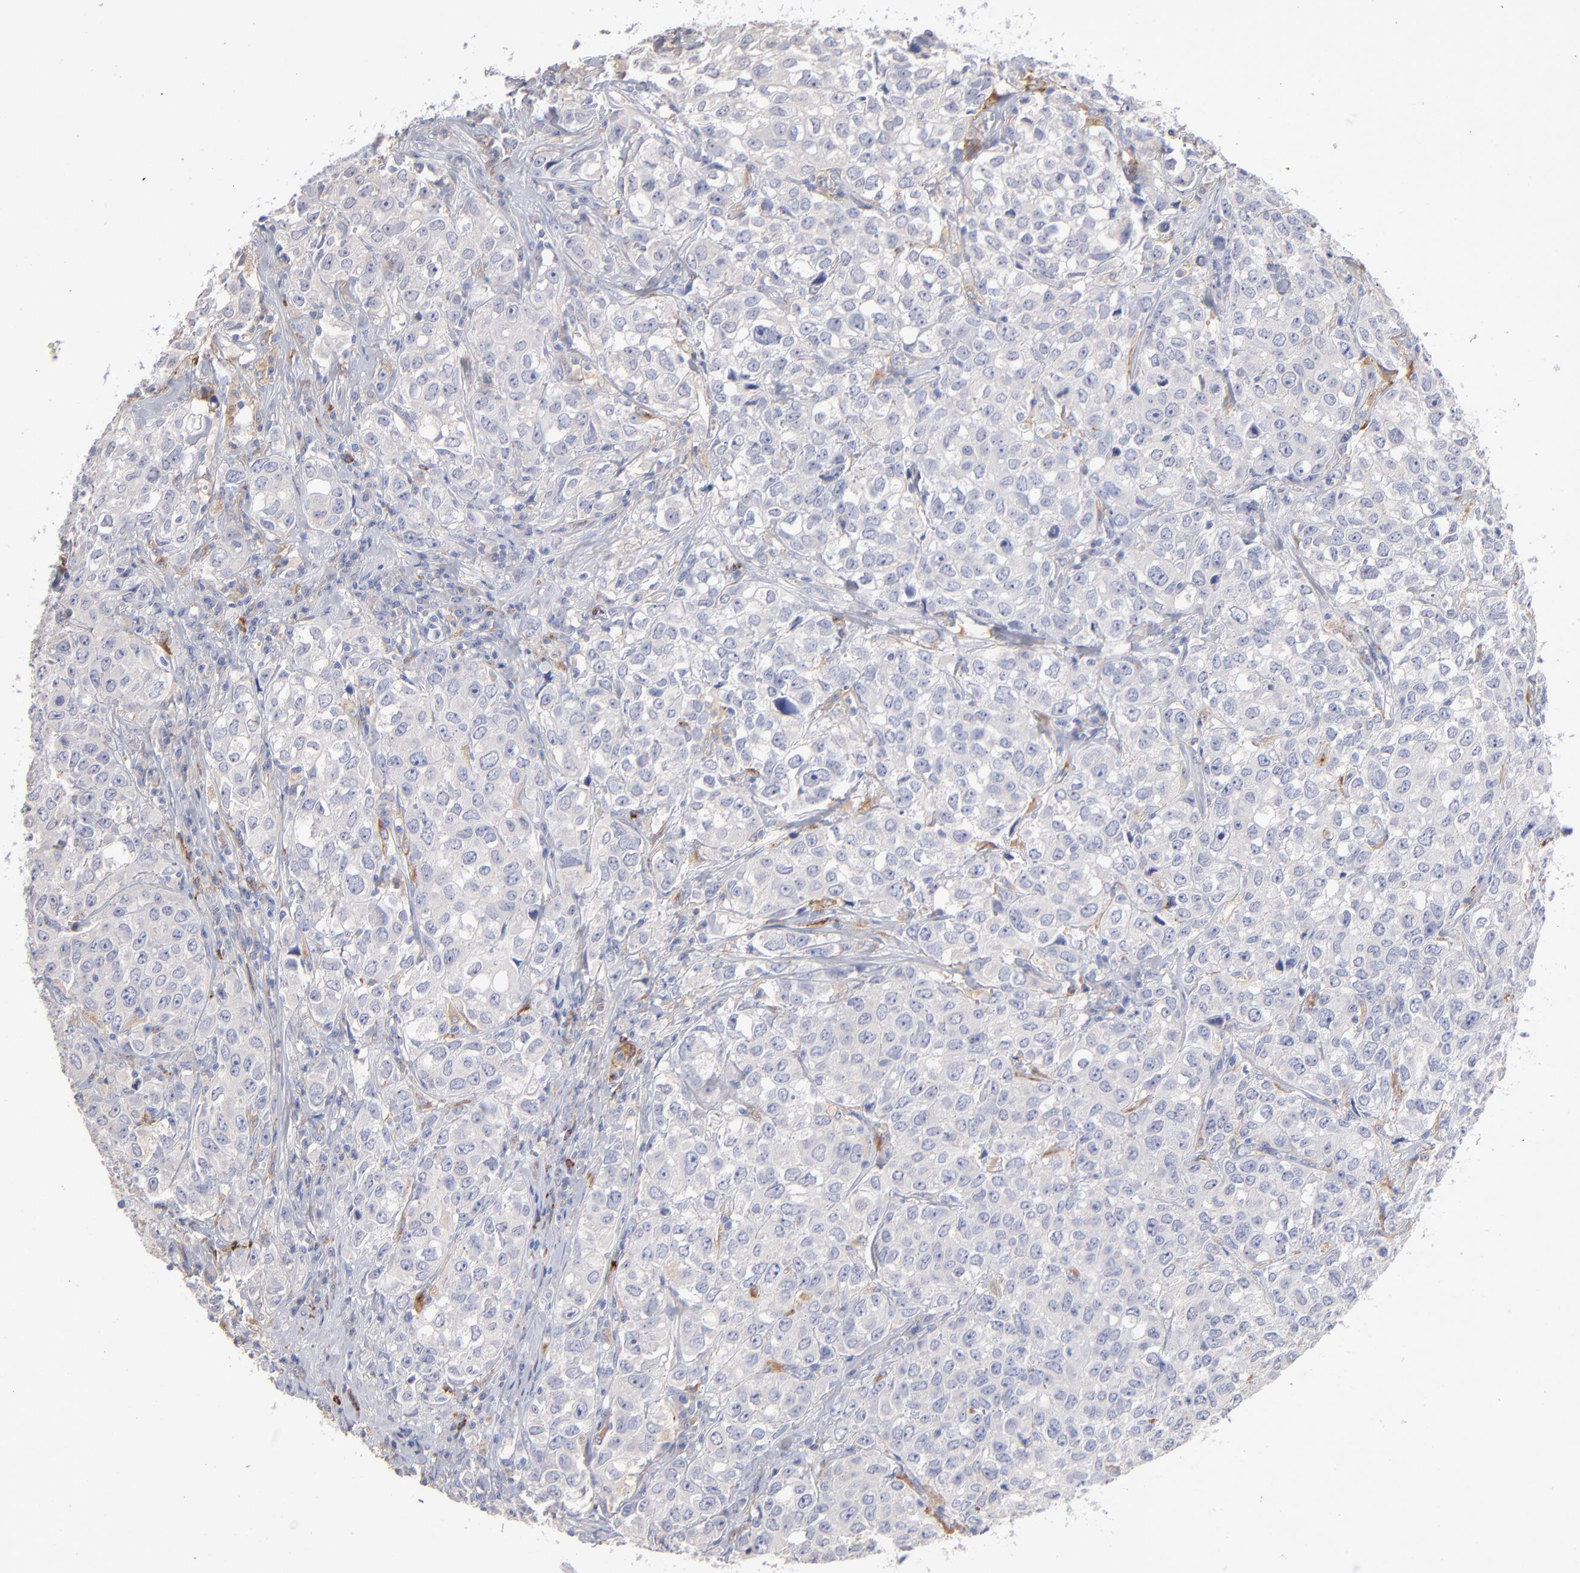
{"staining": {"intensity": "negative", "quantity": "none", "location": "none"}, "tissue": "urothelial cancer", "cell_type": "Tumor cells", "image_type": "cancer", "snomed": [{"axis": "morphology", "description": "Urothelial carcinoma, High grade"}, {"axis": "topography", "description": "Urinary bladder"}], "caption": "Immunohistochemical staining of urothelial carcinoma (high-grade) shows no significant expression in tumor cells. The staining is performed using DAB (3,3'-diaminobenzidine) brown chromogen with nuclei counter-stained in using hematoxylin.", "gene": "CD180", "patient": {"sex": "female", "age": 75}}